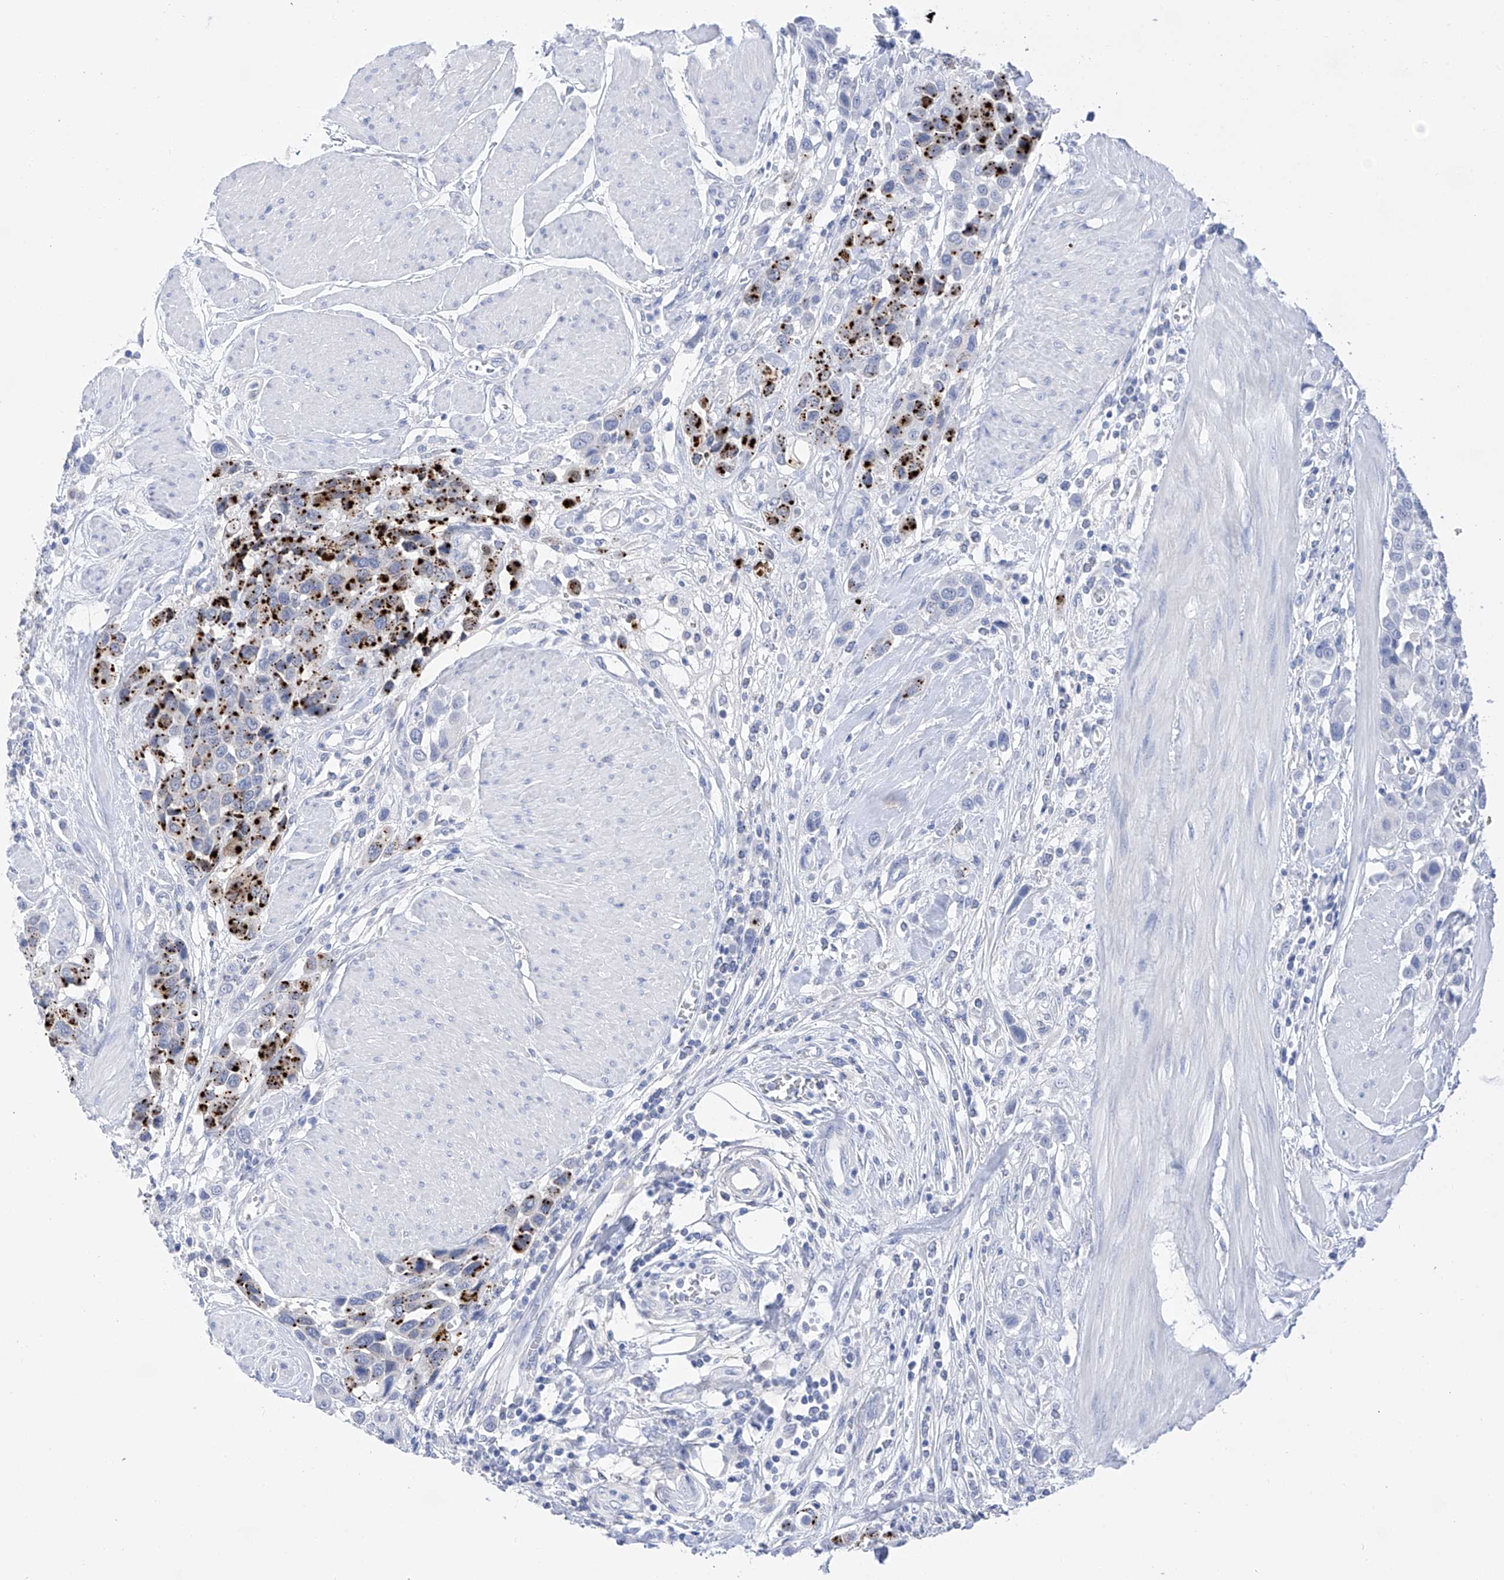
{"staining": {"intensity": "strong", "quantity": "<25%", "location": "cytoplasmic/membranous"}, "tissue": "urothelial cancer", "cell_type": "Tumor cells", "image_type": "cancer", "snomed": [{"axis": "morphology", "description": "Urothelial carcinoma, High grade"}, {"axis": "topography", "description": "Urinary bladder"}], "caption": "Immunohistochemistry (IHC) histopathology image of neoplastic tissue: human urothelial carcinoma (high-grade) stained using immunohistochemistry (IHC) exhibits medium levels of strong protein expression localized specifically in the cytoplasmic/membranous of tumor cells, appearing as a cytoplasmic/membranous brown color.", "gene": "FLG", "patient": {"sex": "male", "age": 50}}